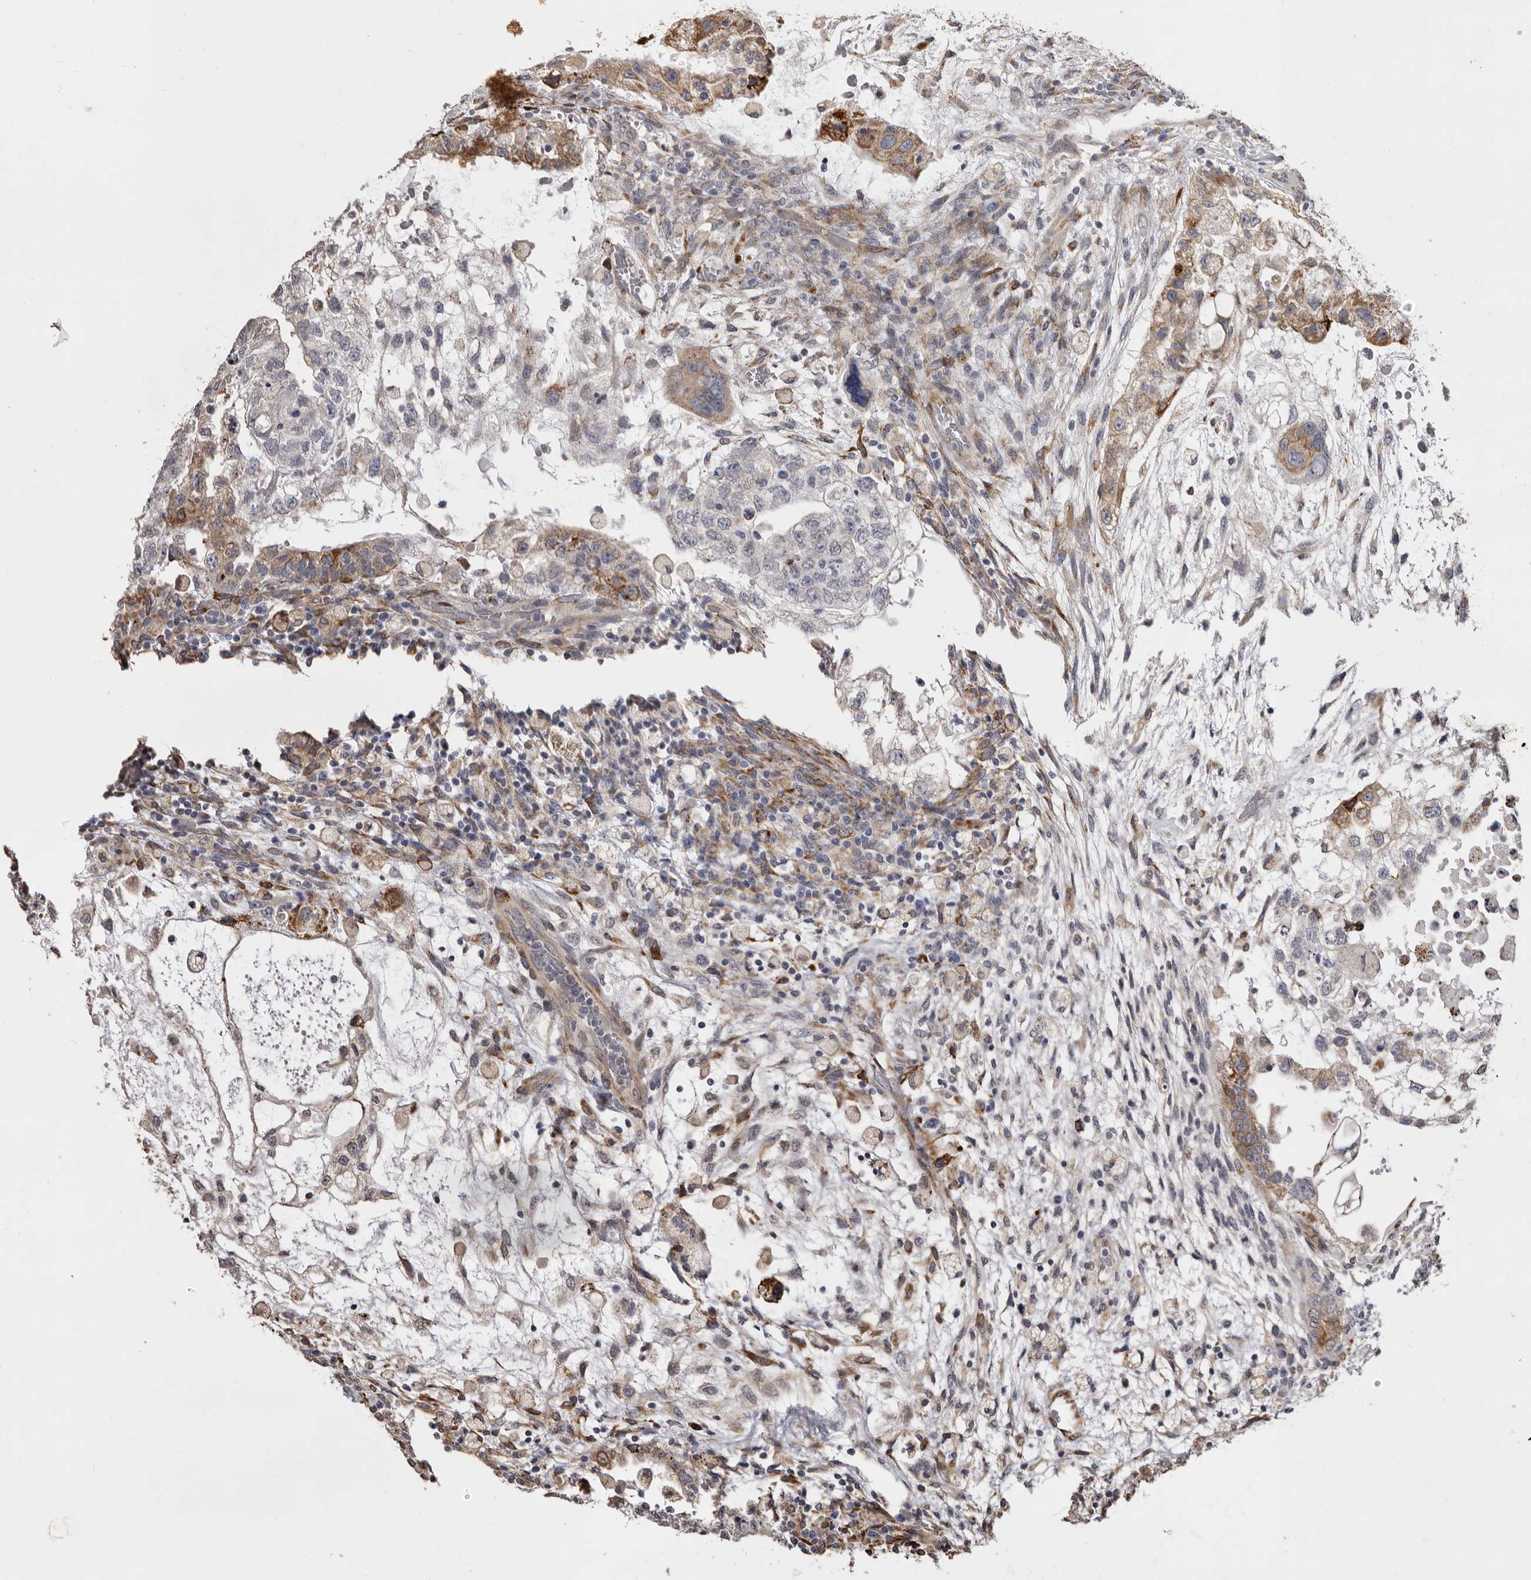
{"staining": {"intensity": "moderate", "quantity": "25%-75%", "location": "cytoplasmic/membranous"}, "tissue": "testis cancer", "cell_type": "Tumor cells", "image_type": "cancer", "snomed": [{"axis": "morphology", "description": "Carcinoma, Embryonal, NOS"}, {"axis": "topography", "description": "Testis"}], "caption": "Testis cancer (embryonal carcinoma) stained with a brown dye reveals moderate cytoplasmic/membranous positive positivity in about 25%-75% of tumor cells.", "gene": "PIGX", "patient": {"sex": "male", "age": 36}}